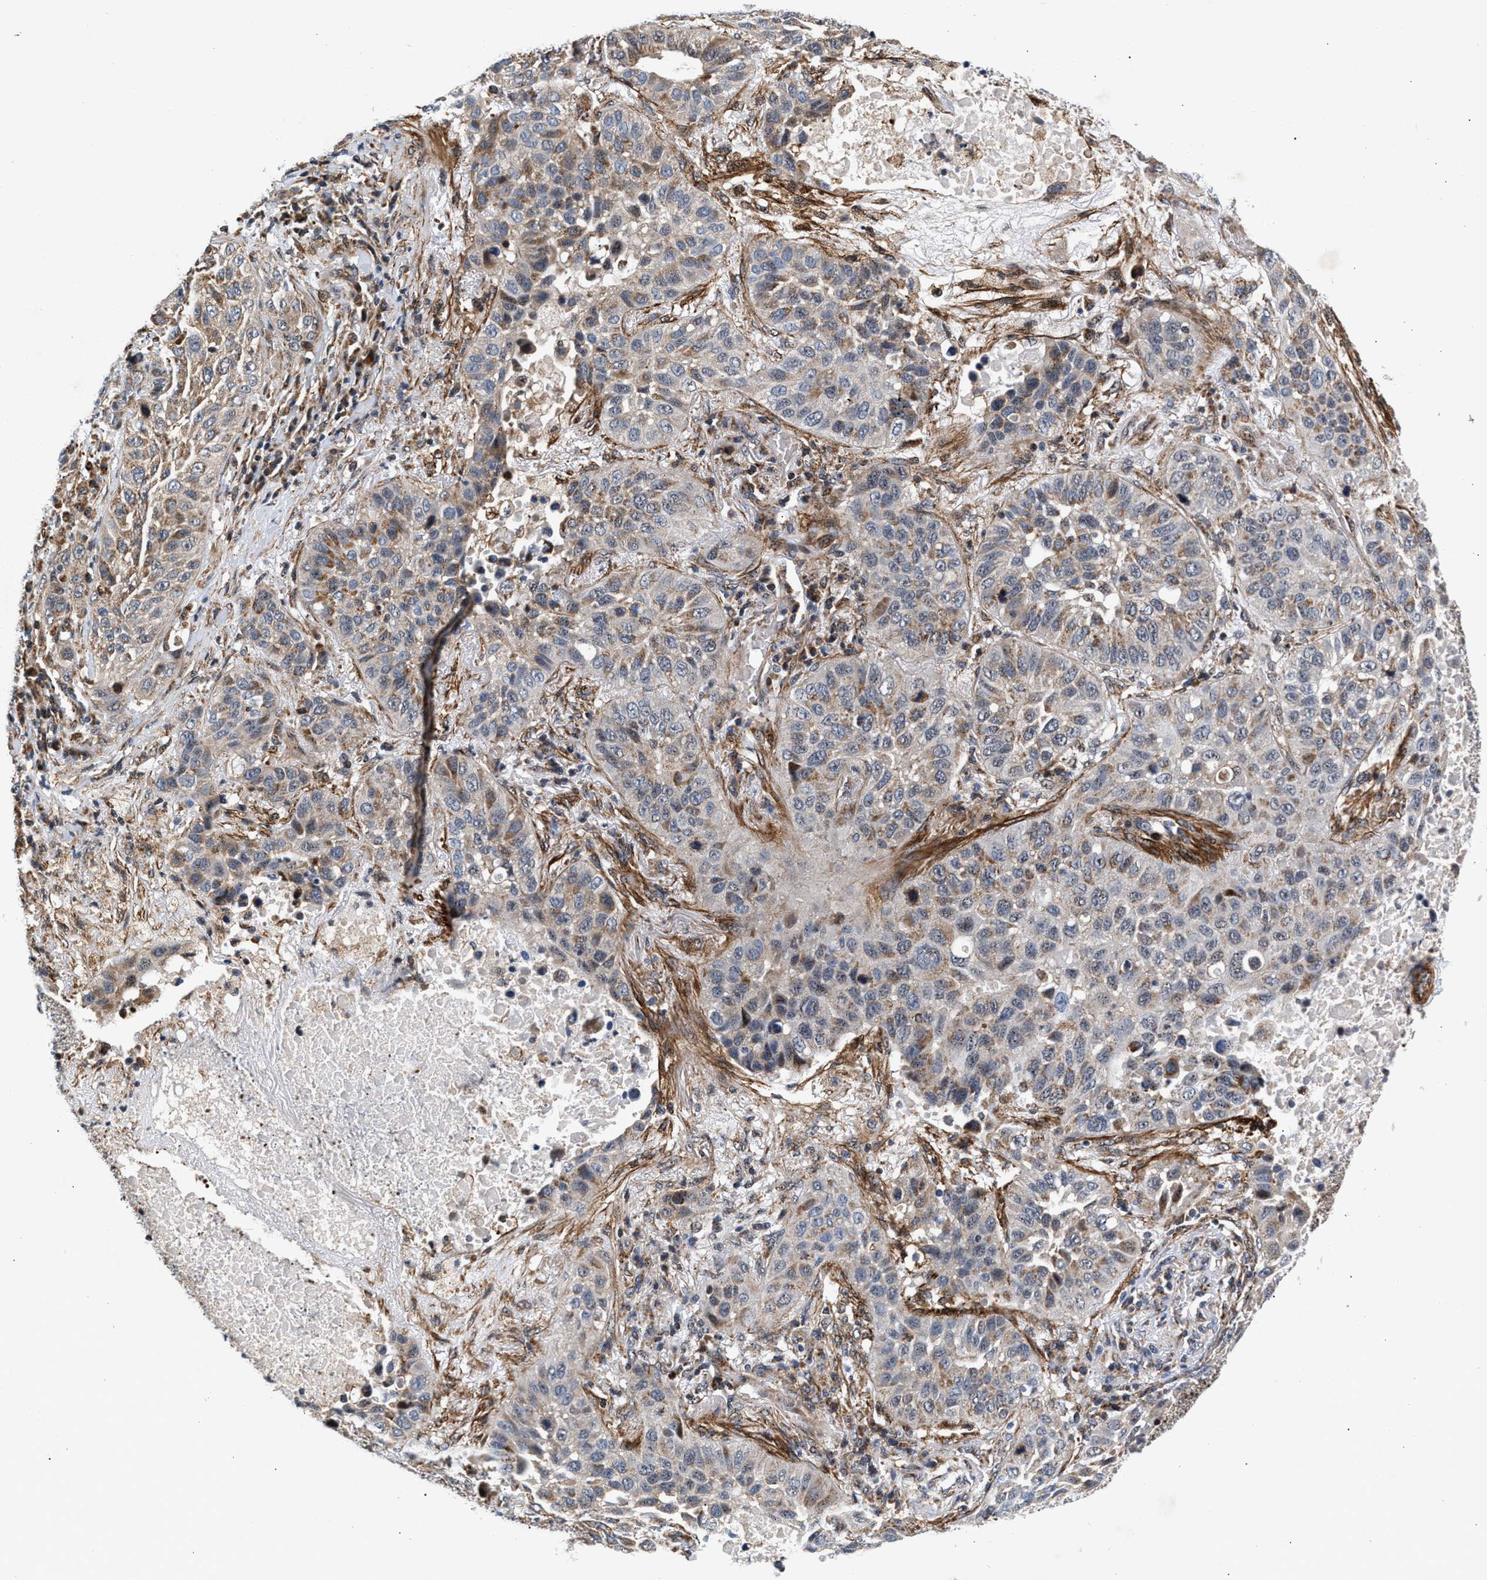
{"staining": {"intensity": "moderate", "quantity": "25%-75%", "location": "cytoplasmic/membranous"}, "tissue": "lung cancer", "cell_type": "Tumor cells", "image_type": "cancer", "snomed": [{"axis": "morphology", "description": "Squamous cell carcinoma, NOS"}, {"axis": "topography", "description": "Lung"}], "caption": "High-magnification brightfield microscopy of lung cancer (squamous cell carcinoma) stained with DAB (3,3'-diaminobenzidine) (brown) and counterstained with hematoxylin (blue). tumor cells exhibit moderate cytoplasmic/membranous positivity is appreciated in approximately25%-75% of cells.", "gene": "SGK1", "patient": {"sex": "male", "age": 57}}